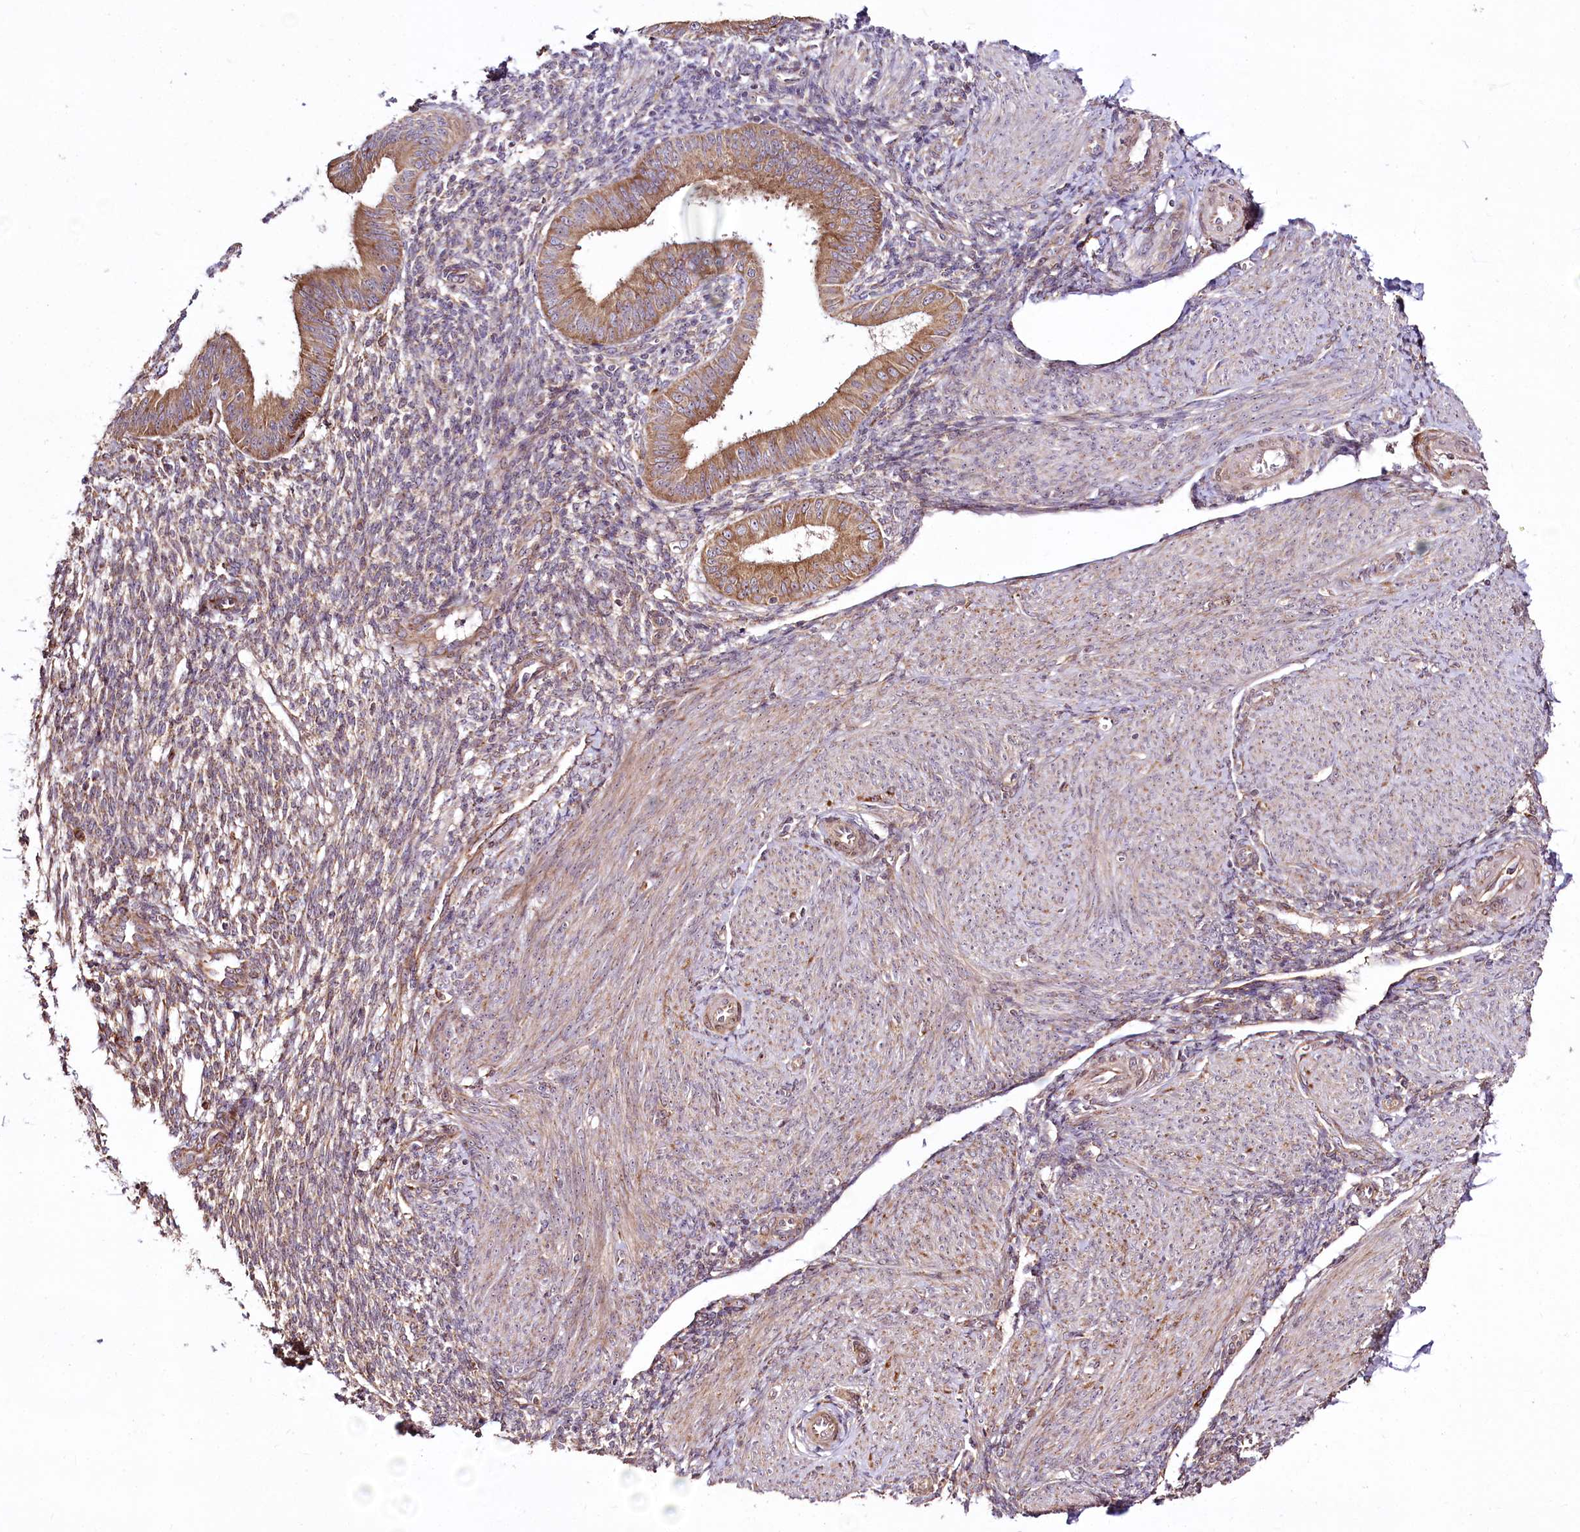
{"staining": {"intensity": "weak", "quantity": "<25%", "location": "cytoplasmic/membranous"}, "tissue": "endometrium", "cell_type": "Cells in endometrial stroma", "image_type": "normal", "snomed": [{"axis": "morphology", "description": "Normal tissue, NOS"}, {"axis": "topography", "description": "Uterus"}, {"axis": "topography", "description": "Endometrium"}], "caption": "Histopathology image shows no significant protein positivity in cells in endometrial stroma of normal endometrium.", "gene": "RAB7A", "patient": {"sex": "female", "age": 48}}